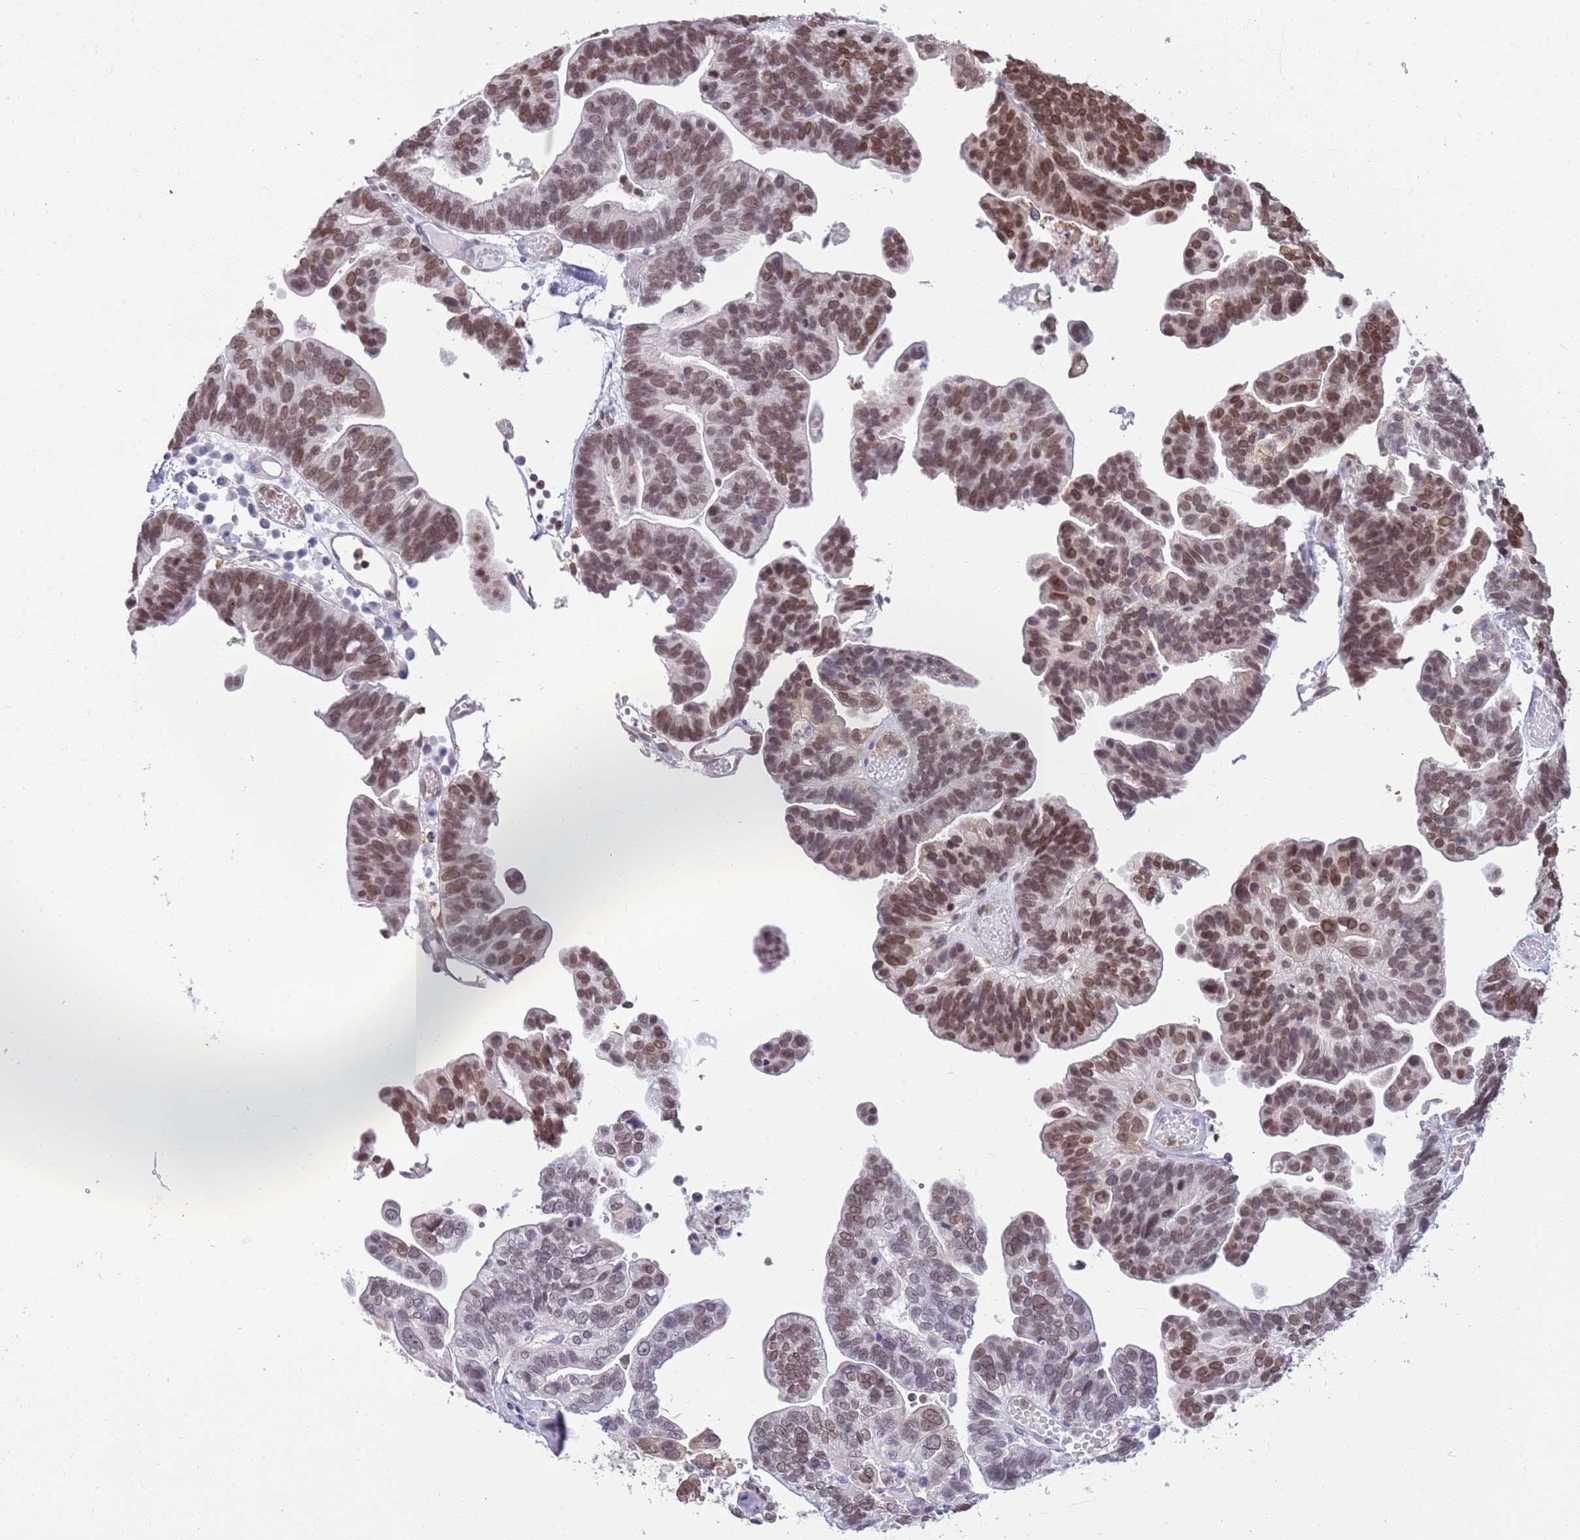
{"staining": {"intensity": "moderate", "quantity": ">75%", "location": "nuclear"}, "tissue": "ovarian cancer", "cell_type": "Tumor cells", "image_type": "cancer", "snomed": [{"axis": "morphology", "description": "Cystadenocarcinoma, serous, NOS"}, {"axis": "topography", "description": "Ovary"}], "caption": "A medium amount of moderate nuclear staining is present in about >75% of tumor cells in ovarian serous cystadenocarcinoma tissue.", "gene": "DHX32", "patient": {"sex": "female", "age": 56}}